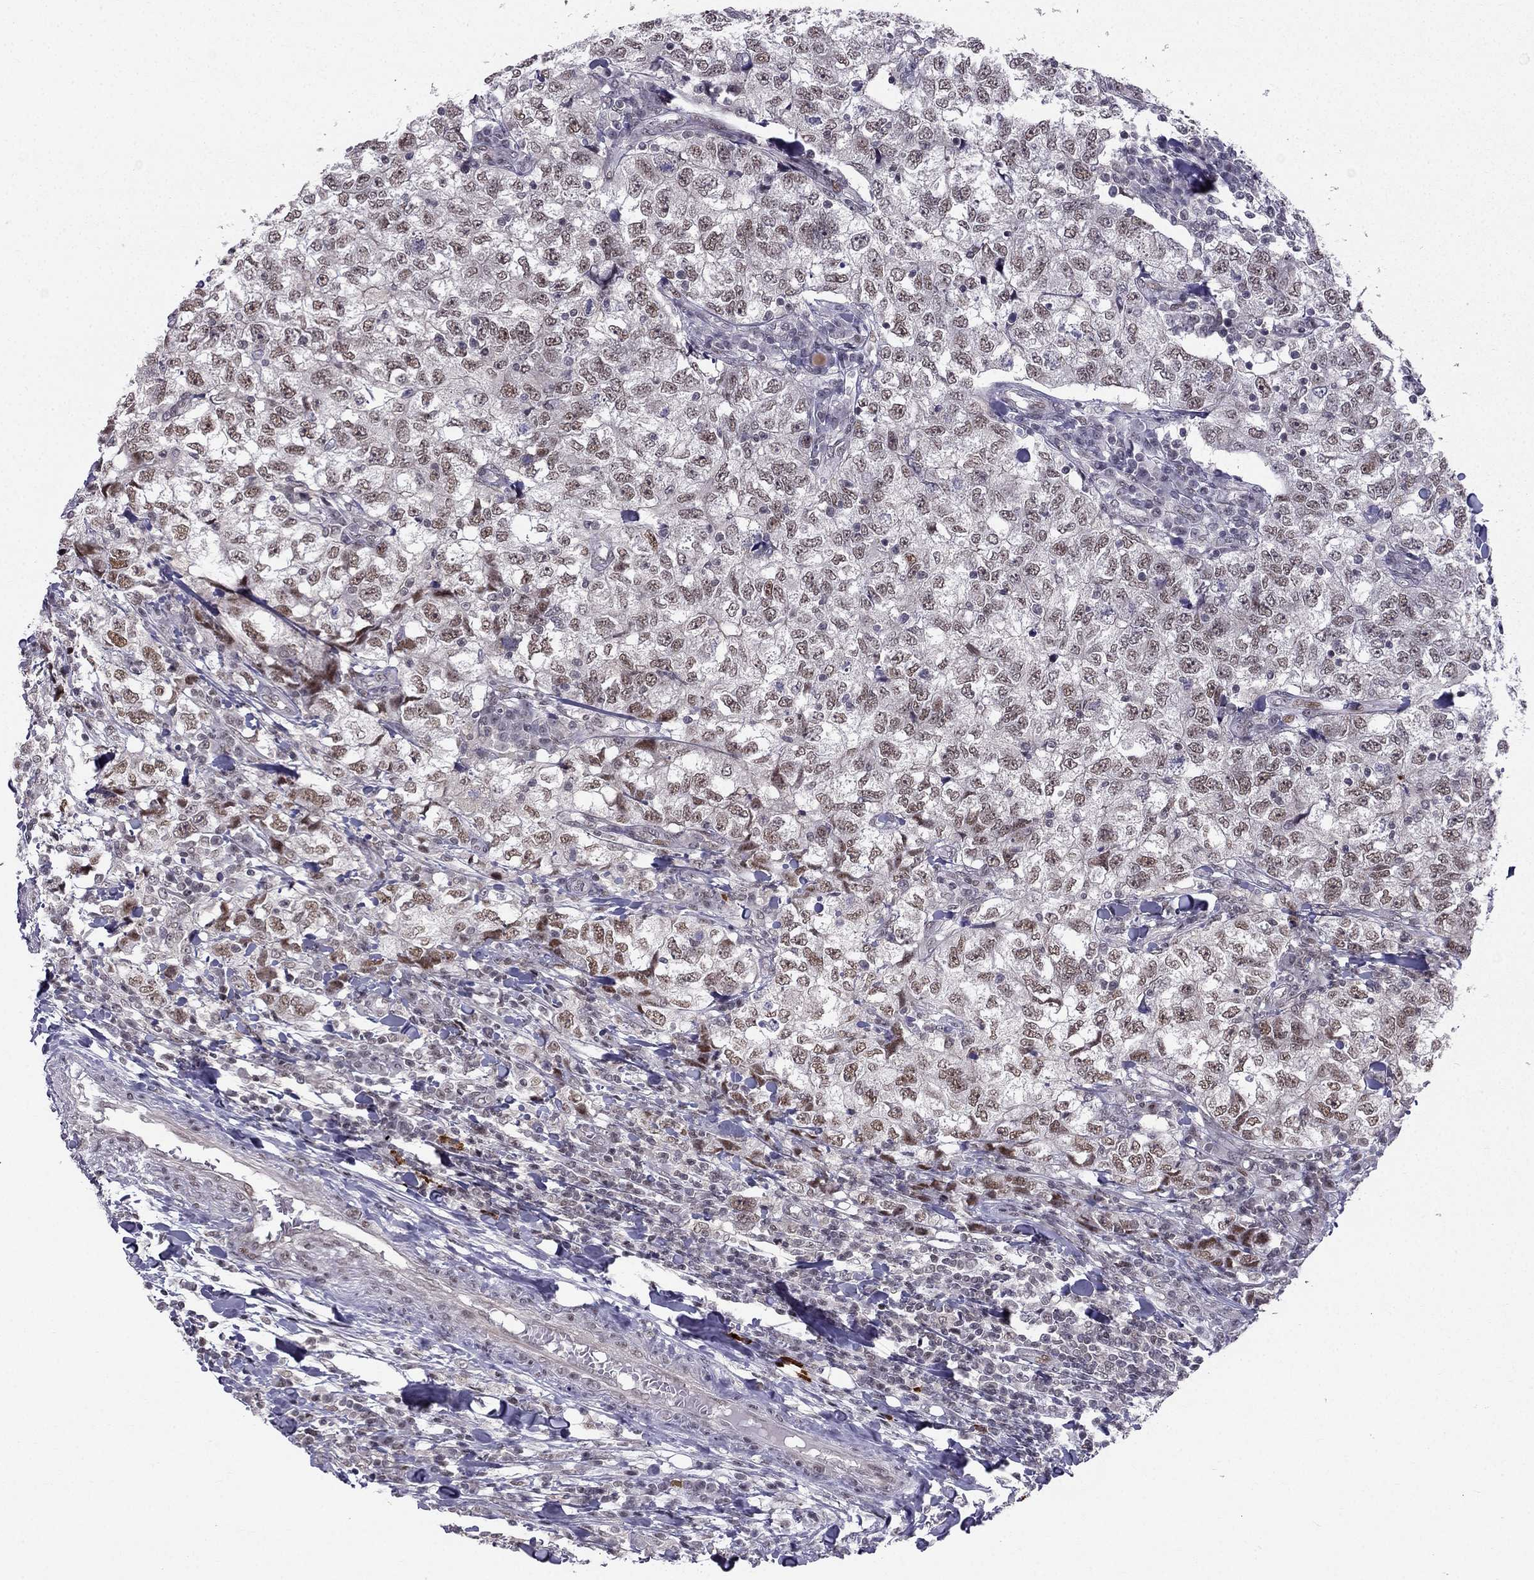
{"staining": {"intensity": "moderate", "quantity": "25%-75%", "location": "nuclear"}, "tissue": "breast cancer", "cell_type": "Tumor cells", "image_type": "cancer", "snomed": [{"axis": "morphology", "description": "Duct carcinoma"}, {"axis": "topography", "description": "Breast"}], "caption": "Breast cancer (intraductal carcinoma) stained for a protein exhibits moderate nuclear positivity in tumor cells.", "gene": "RPRD2", "patient": {"sex": "female", "age": 30}}